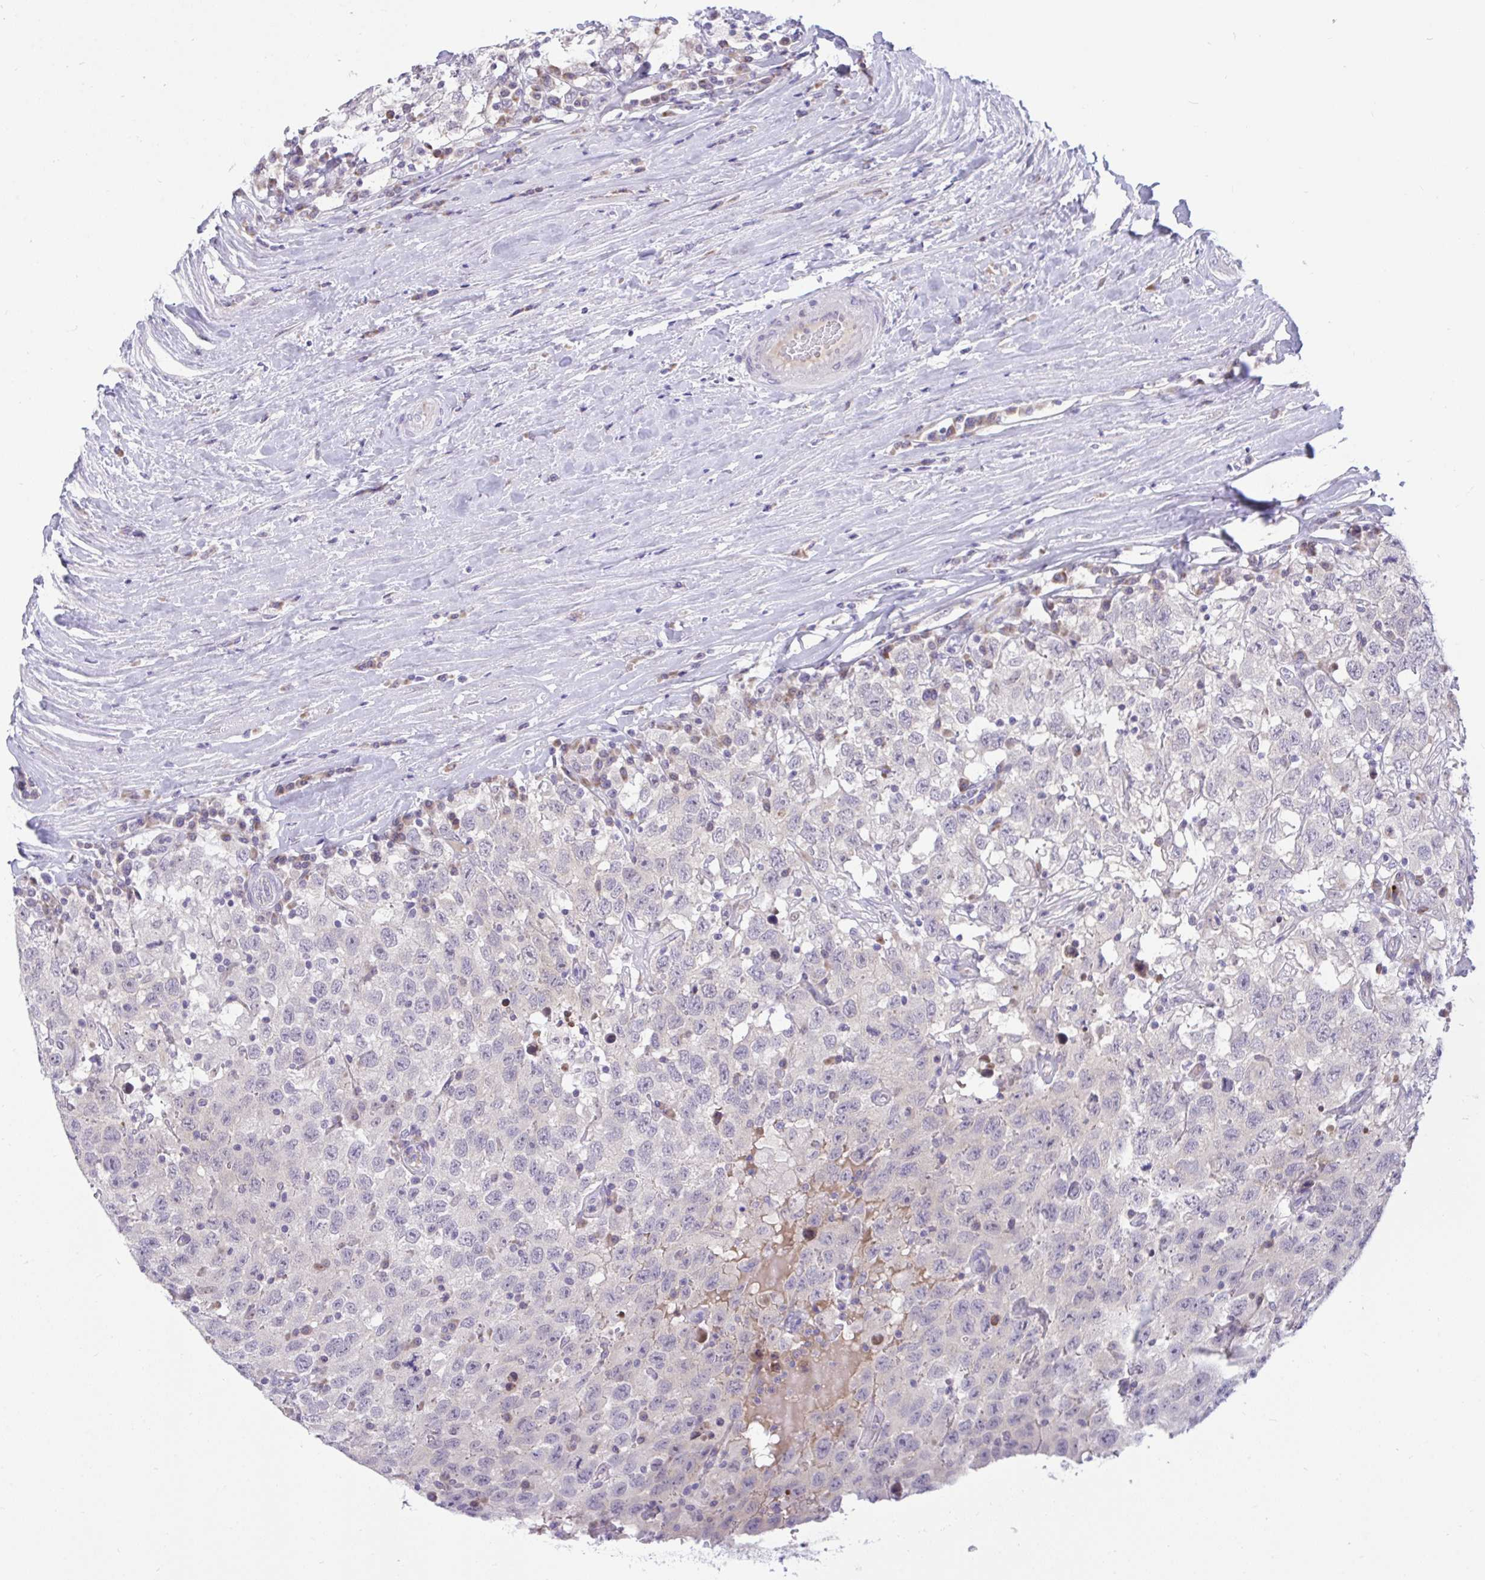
{"staining": {"intensity": "negative", "quantity": "none", "location": "none"}, "tissue": "testis cancer", "cell_type": "Tumor cells", "image_type": "cancer", "snomed": [{"axis": "morphology", "description": "Seminoma, NOS"}, {"axis": "topography", "description": "Testis"}], "caption": "DAB (3,3'-diaminobenzidine) immunohistochemical staining of human seminoma (testis) exhibits no significant expression in tumor cells.", "gene": "EPOP", "patient": {"sex": "male", "age": 41}}